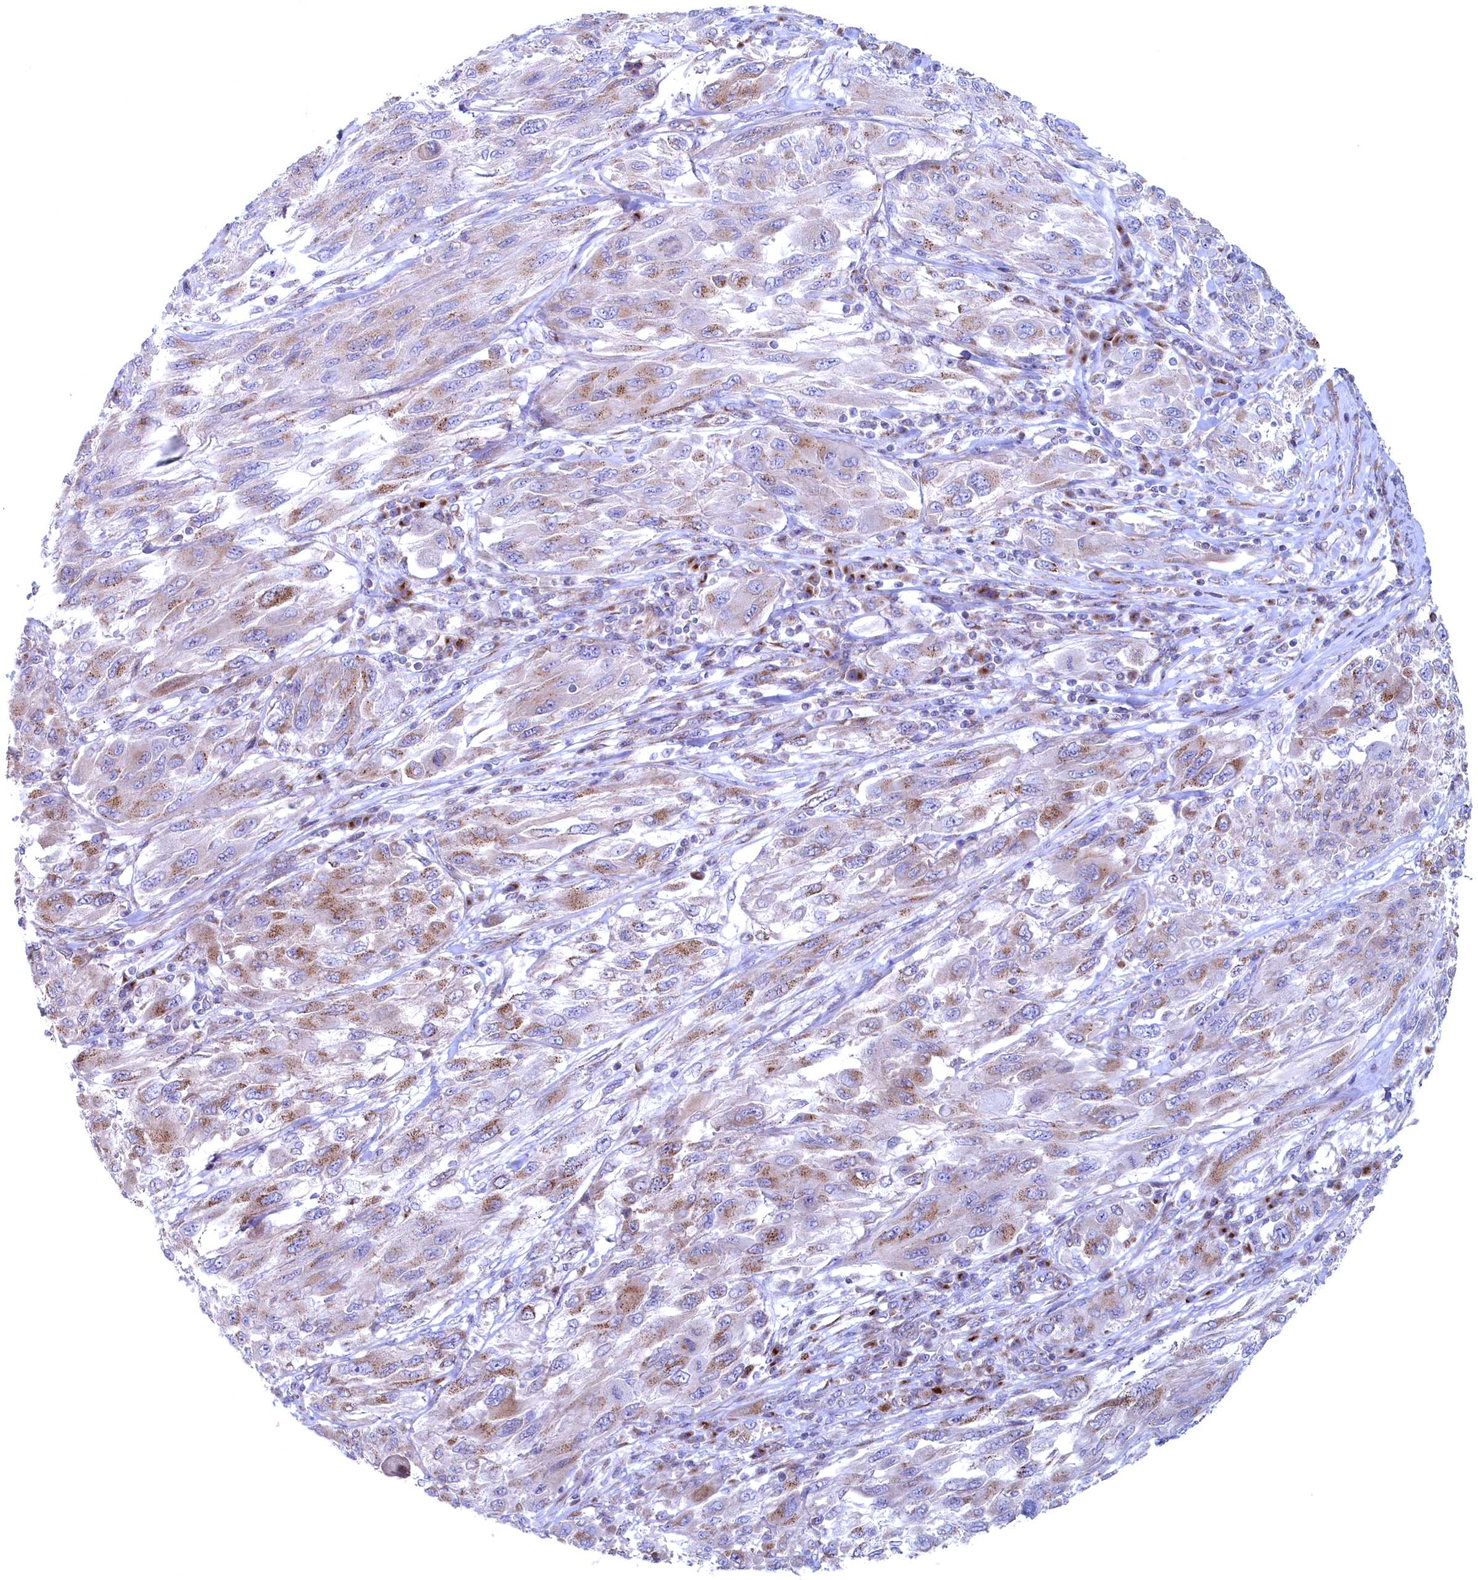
{"staining": {"intensity": "weak", "quantity": "25%-75%", "location": "cytoplasmic/membranous"}, "tissue": "melanoma", "cell_type": "Tumor cells", "image_type": "cancer", "snomed": [{"axis": "morphology", "description": "Malignant melanoma, NOS"}, {"axis": "topography", "description": "Skin"}], "caption": "Malignant melanoma stained with a protein marker shows weak staining in tumor cells.", "gene": "MTFMT", "patient": {"sex": "female", "age": 91}}